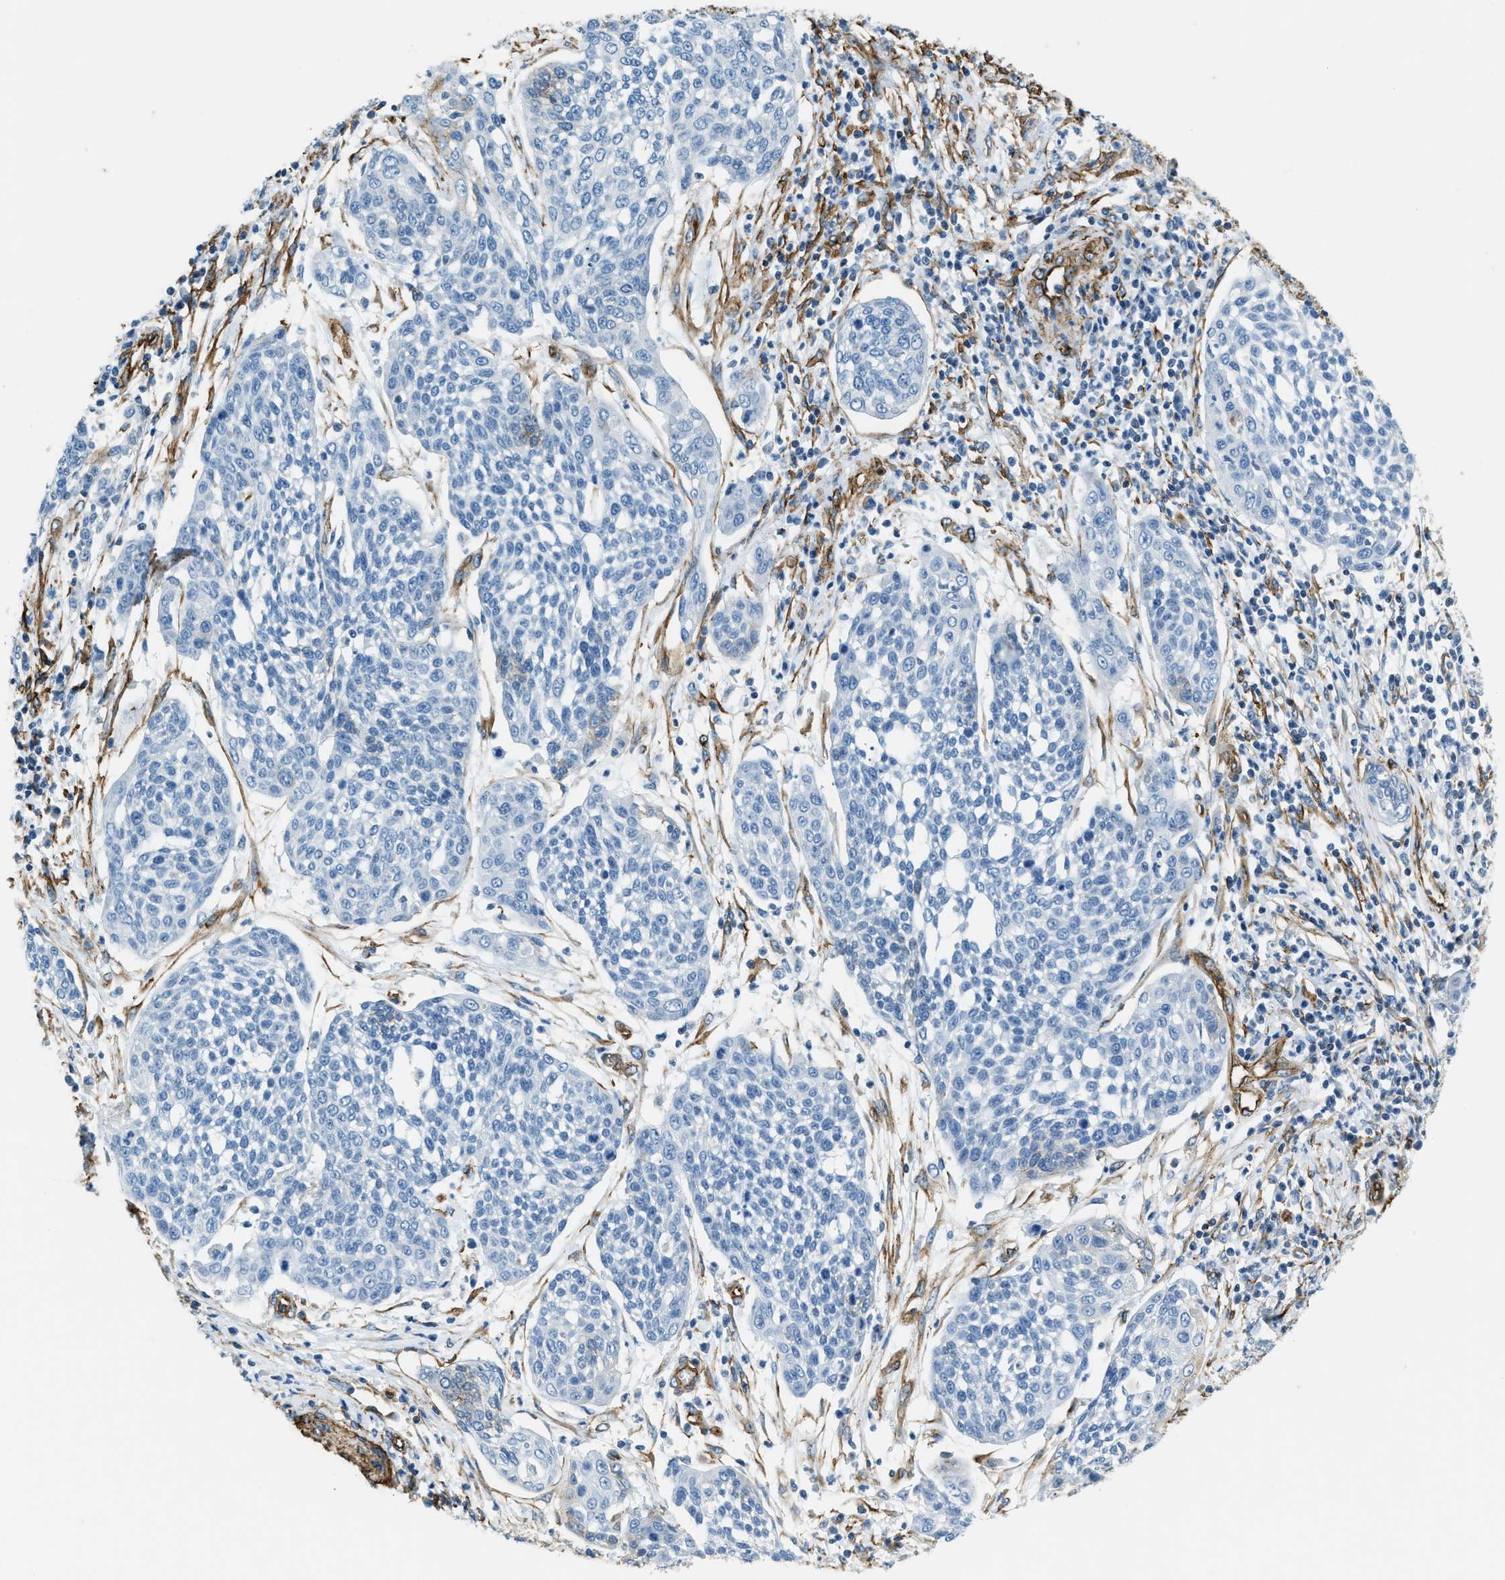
{"staining": {"intensity": "negative", "quantity": "none", "location": "none"}, "tissue": "cervical cancer", "cell_type": "Tumor cells", "image_type": "cancer", "snomed": [{"axis": "morphology", "description": "Squamous cell carcinoma, NOS"}, {"axis": "topography", "description": "Cervix"}], "caption": "An image of squamous cell carcinoma (cervical) stained for a protein shows no brown staining in tumor cells. (DAB (3,3'-diaminobenzidine) IHC, high magnification).", "gene": "TMEM43", "patient": {"sex": "female", "age": 34}}